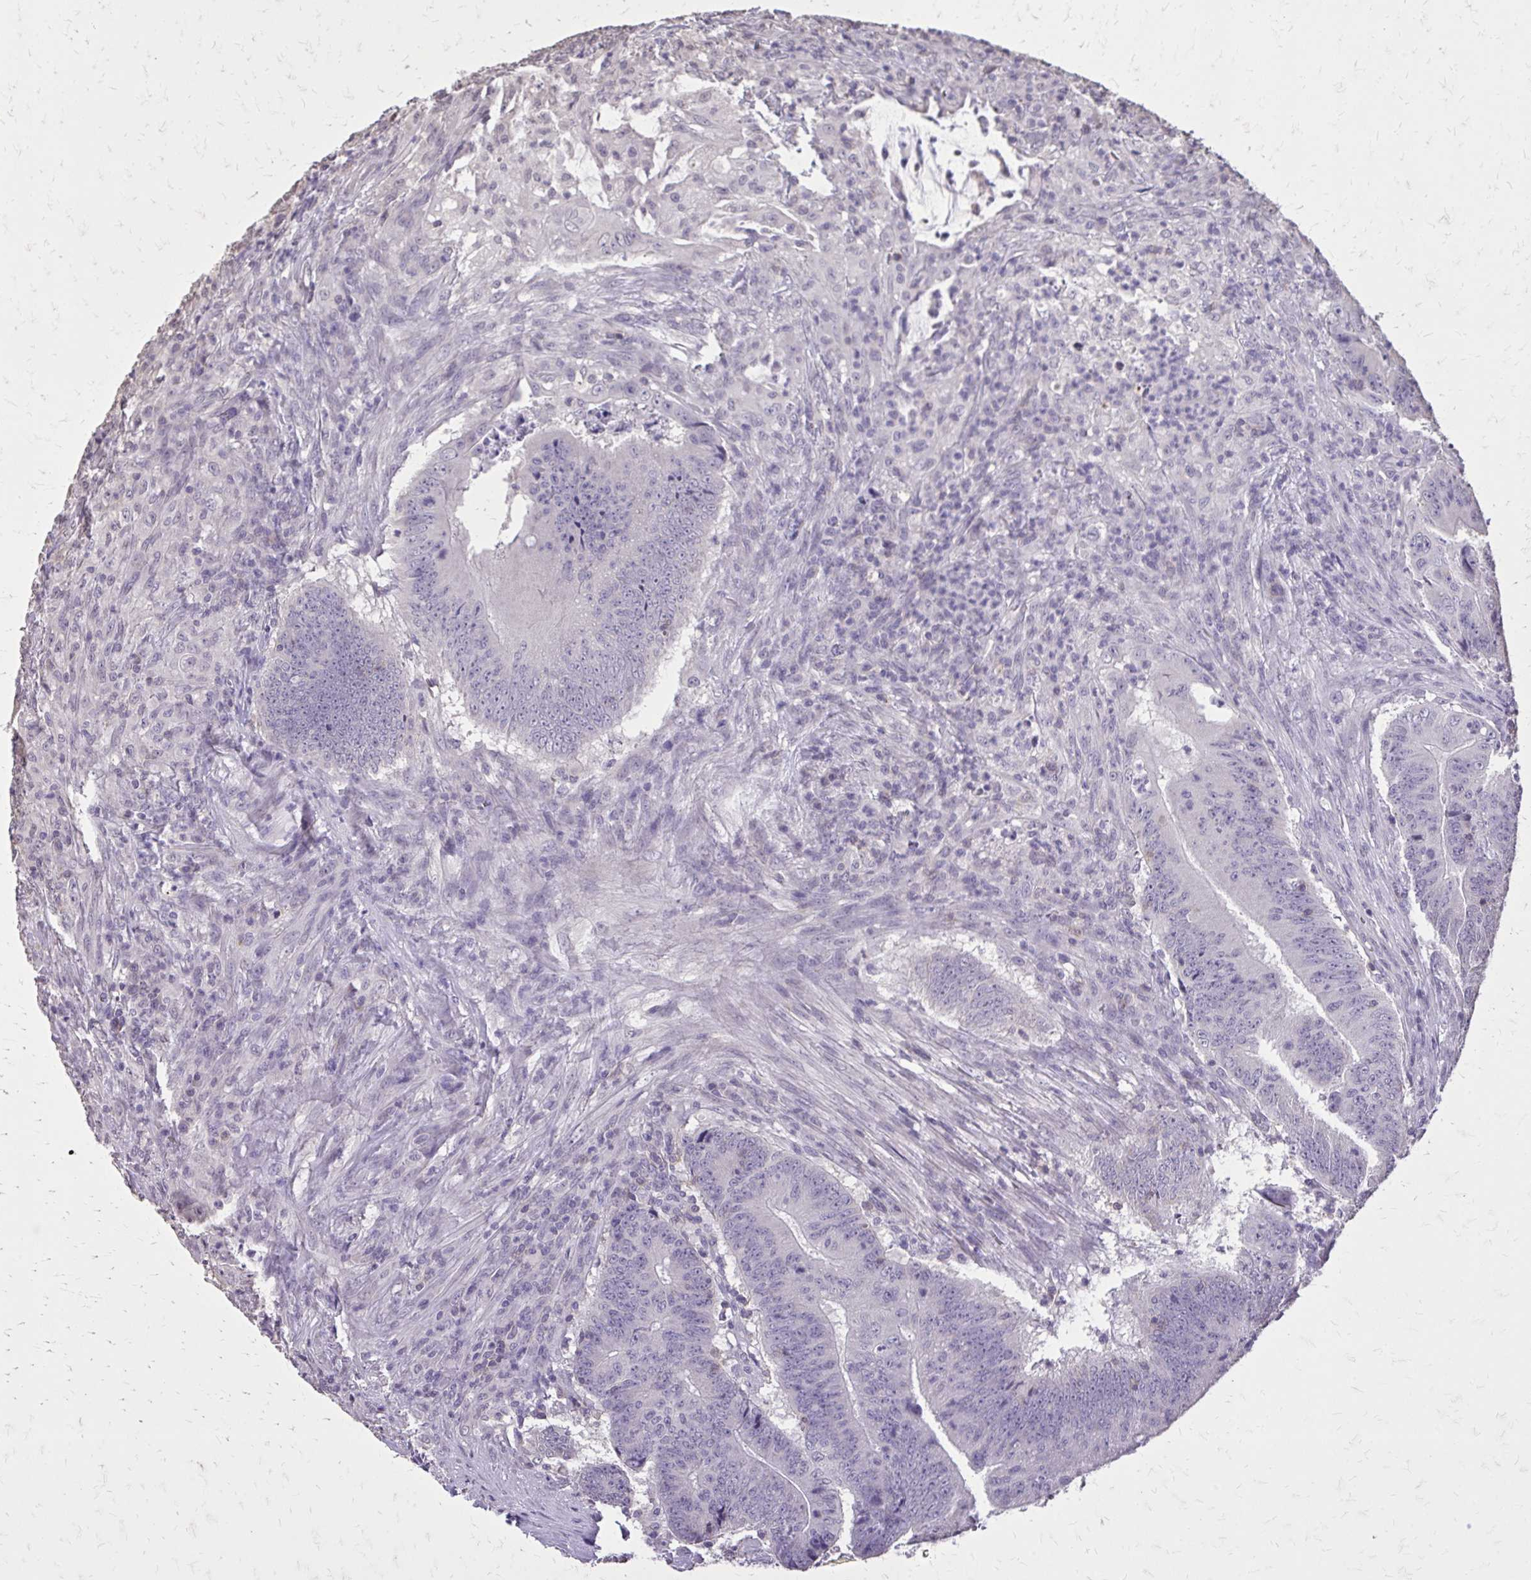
{"staining": {"intensity": "negative", "quantity": "none", "location": "none"}, "tissue": "colorectal cancer", "cell_type": "Tumor cells", "image_type": "cancer", "snomed": [{"axis": "morphology", "description": "Adenocarcinoma, NOS"}, {"axis": "topography", "description": "Colon"}], "caption": "Immunohistochemistry (IHC) image of human colorectal adenocarcinoma stained for a protein (brown), which displays no expression in tumor cells.", "gene": "AKAP5", "patient": {"sex": "female", "age": 87}}